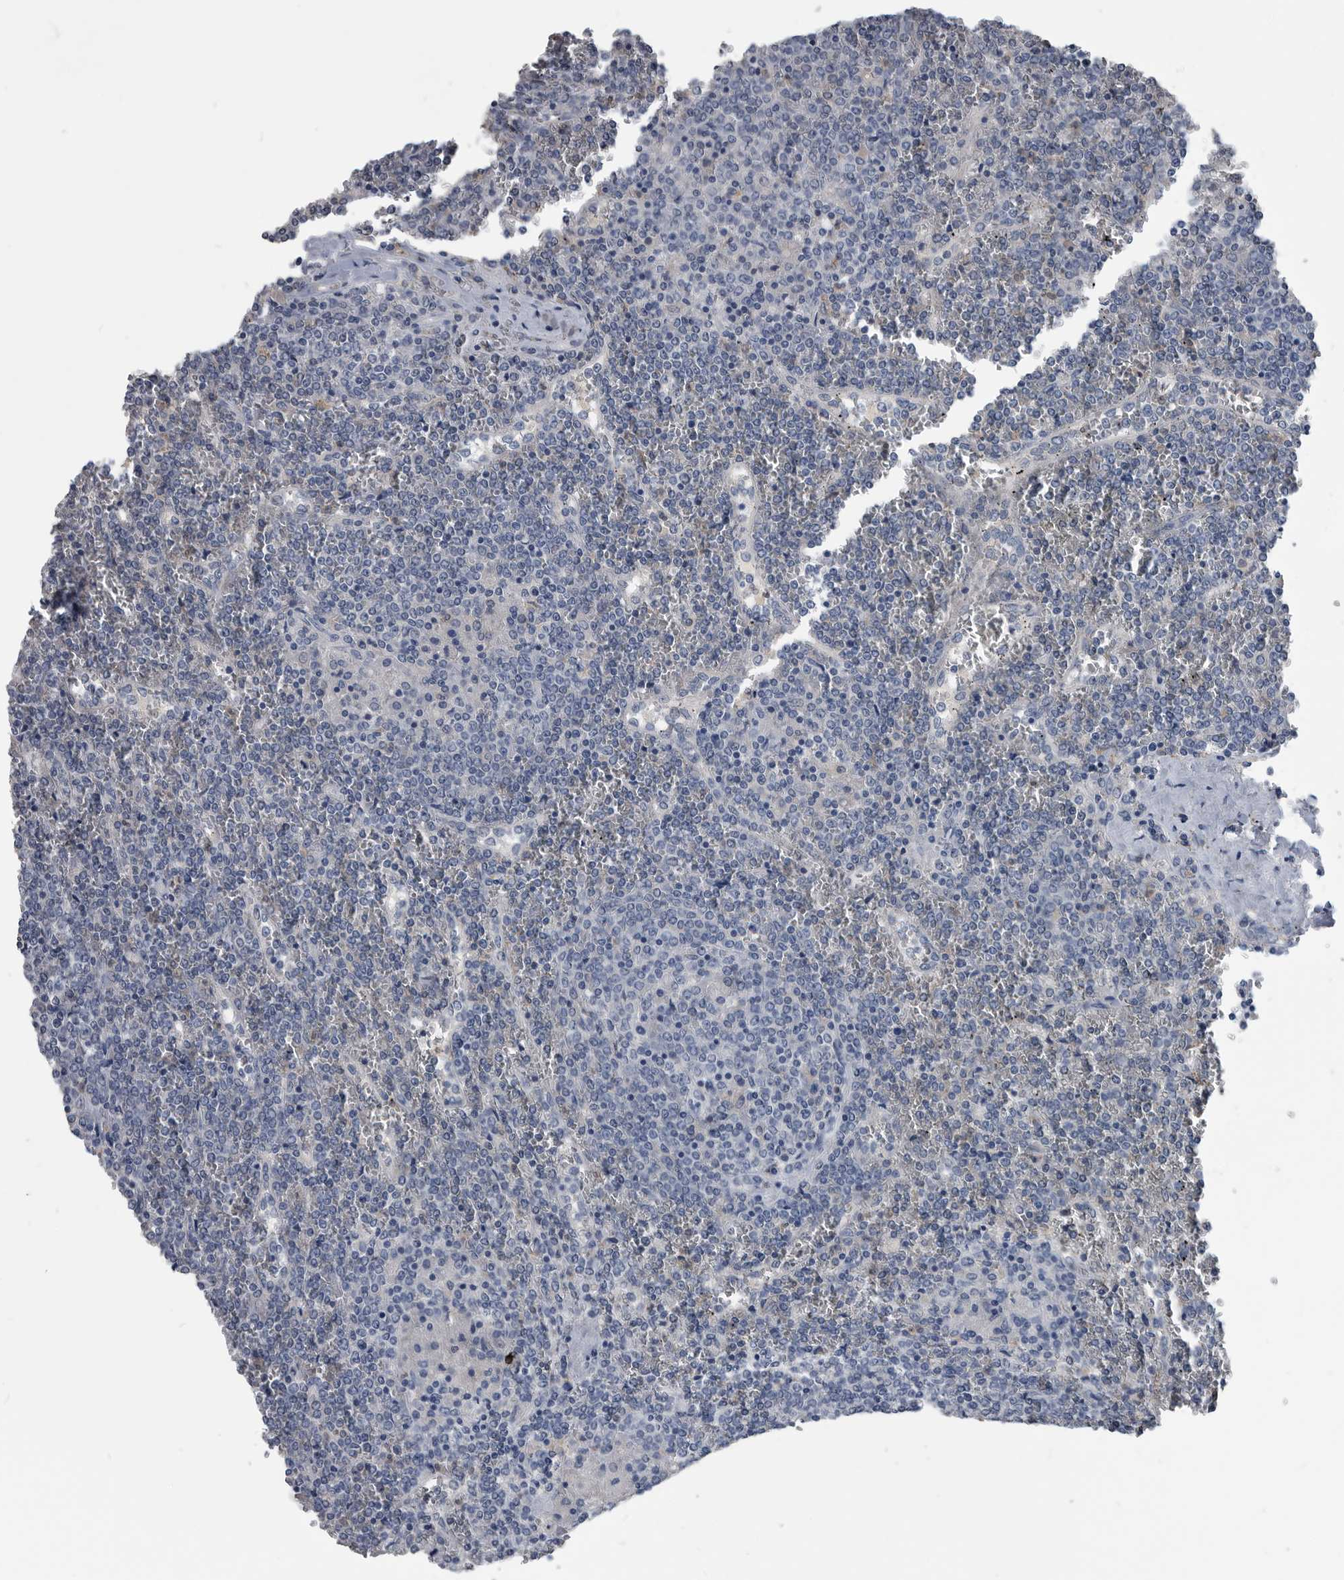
{"staining": {"intensity": "negative", "quantity": "none", "location": "none"}, "tissue": "lymphoma", "cell_type": "Tumor cells", "image_type": "cancer", "snomed": [{"axis": "morphology", "description": "Malignant lymphoma, non-Hodgkin's type, Low grade"}, {"axis": "topography", "description": "Spleen"}], "caption": "This is an immunohistochemistry (IHC) photomicrograph of human lymphoma. There is no positivity in tumor cells.", "gene": "PDXK", "patient": {"sex": "female", "age": 19}}